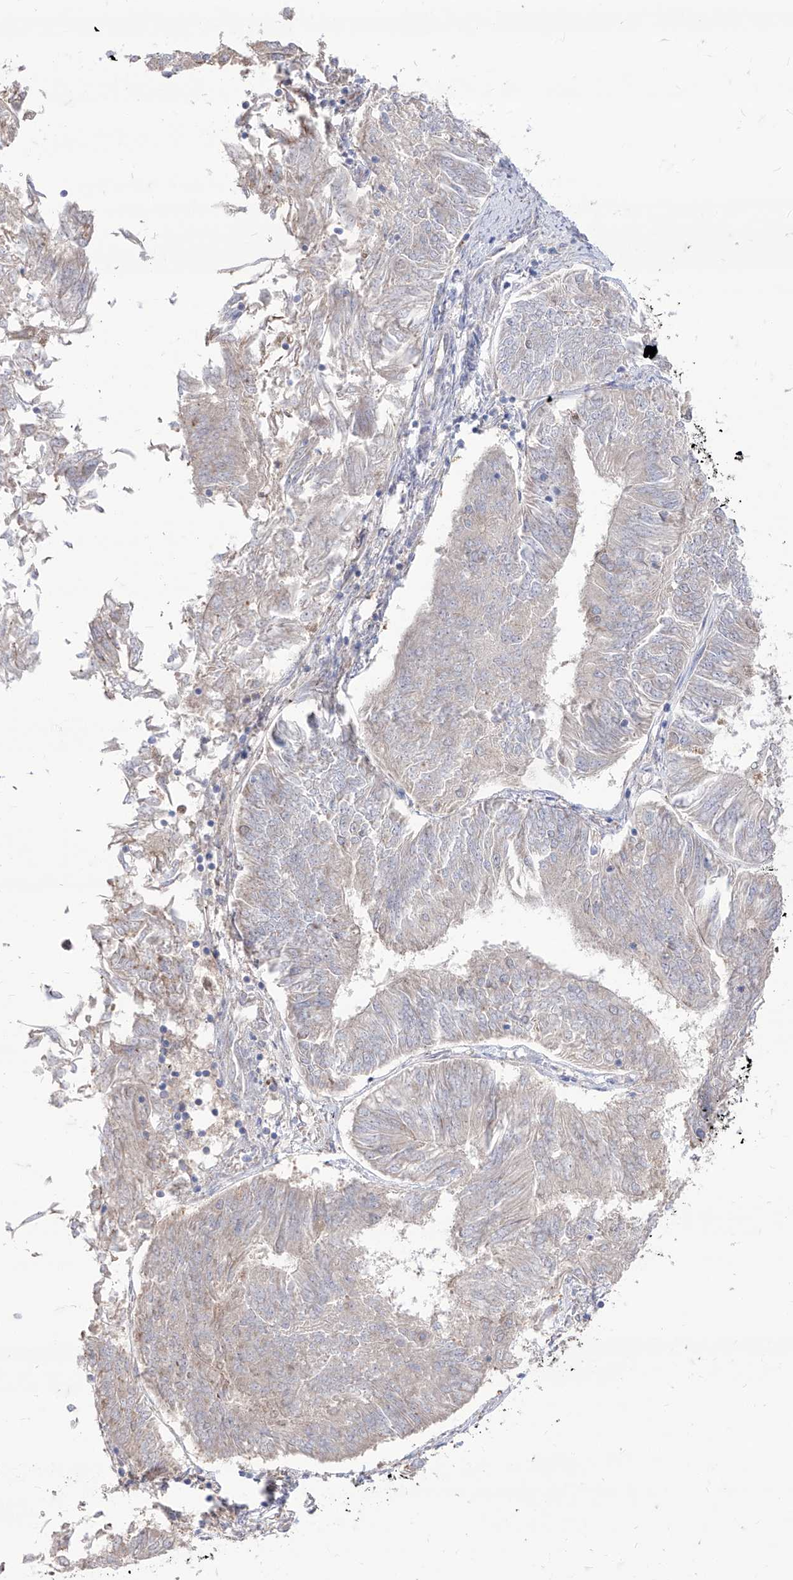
{"staining": {"intensity": "negative", "quantity": "none", "location": "none"}, "tissue": "endometrial cancer", "cell_type": "Tumor cells", "image_type": "cancer", "snomed": [{"axis": "morphology", "description": "Adenocarcinoma, NOS"}, {"axis": "topography", "description": "Endometrium"}], "caption": "The immunohistochemistry (IHC) histopathology image has no significant expression in tumor cells of endometrial adenocarcinoma tissue.", "gene": "BROX", "patient": {"sex": "female", "age": 58}}